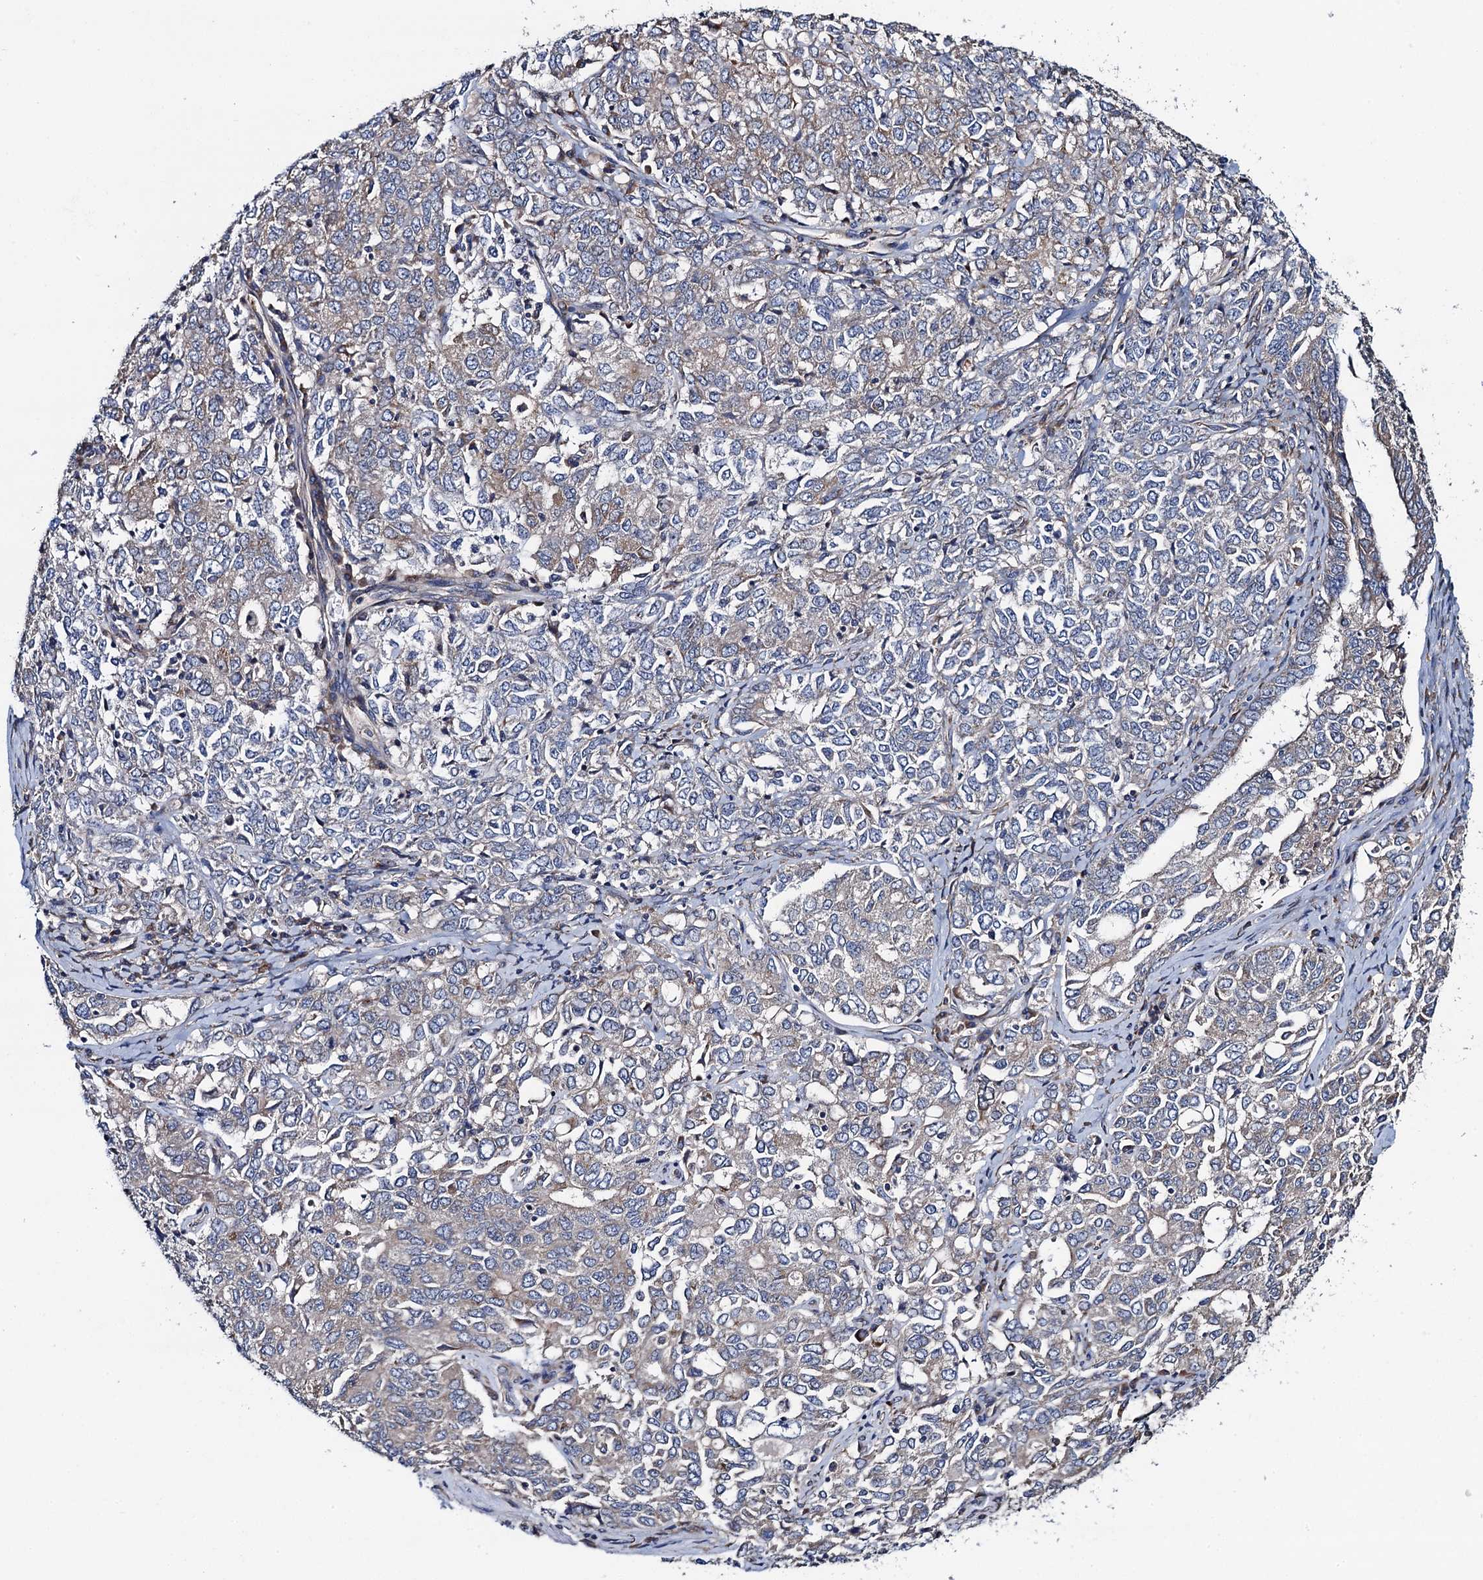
{"staining": {"intensity": "negative", "quantity": "none", "location": "none"}, "tissue": "ovarian cancer", "cell_type": "Tumor cells", "image_type": "cancer", "snomed": [{"axis": "morphology", "description": "Carcinoma, endometroid"}, {"axis": "topography", "description": "Ovary"}], "caption": "Immunohistochemistry (IHC) image of neoplastic tissue: ovarian cancer stained with DAB reveals no significant protein positivity in tumor cells.", "gene": "ADCY9", "patient": {"sex": "female", "age": 62}}